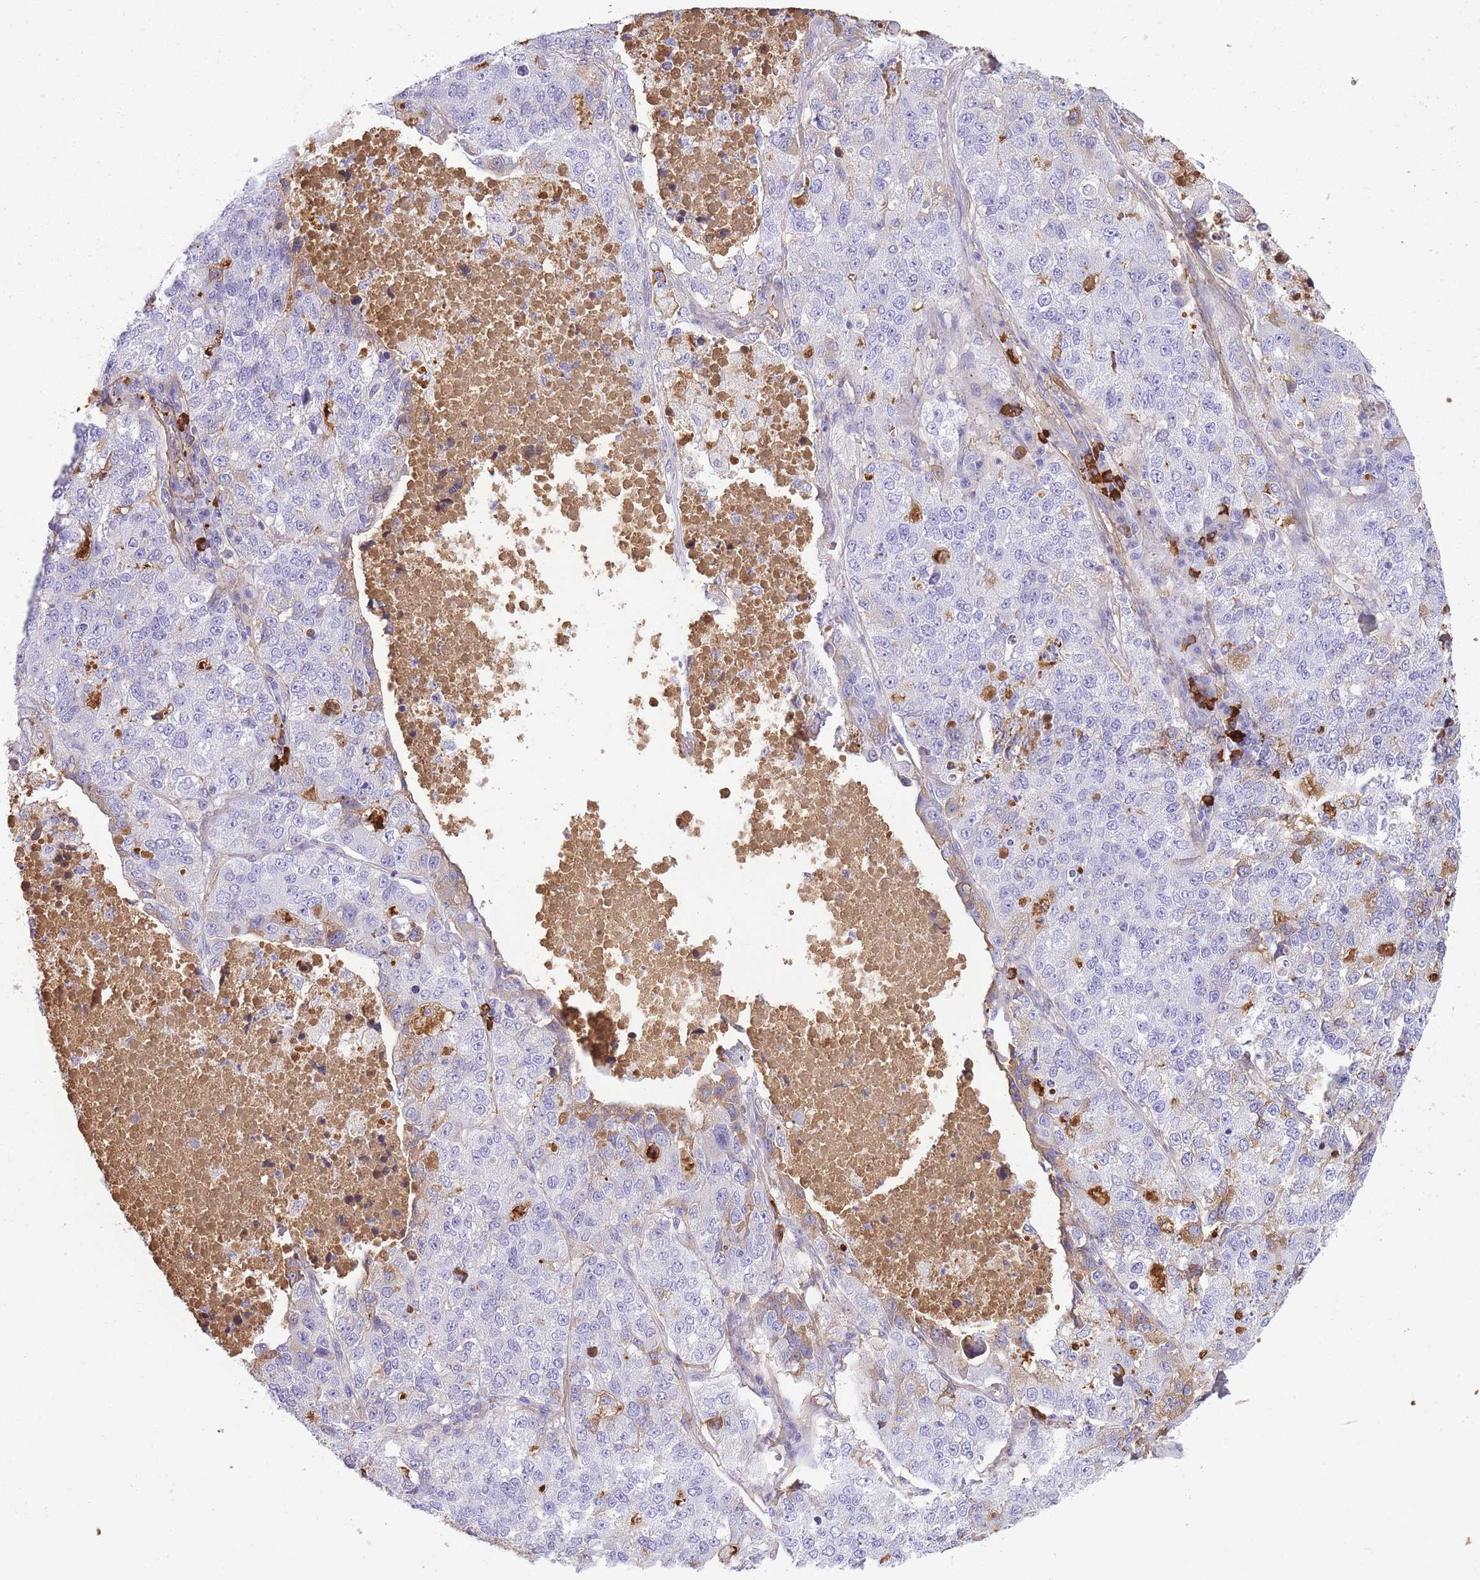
{"staining": {"intensity": "weak", "quantity": "<25%", "location": "cytoplasmic/membranous"}, "tissue": "lung cancer", "cell_type": "Tumor cells", "image_type": "cancer", "snomed": [{"axis": "morphology", "description": "Adenocarcinoma, NOS"}, {"axis": "topography", "description": "Lung"}], "caption": "Lung cancer (adenocarcinoma) stained for a protein using immunohistochemistry displays no staining tumor cells.", "gene": "IGKV1D-42", "patient": {"sex": "male", "age": 49}}